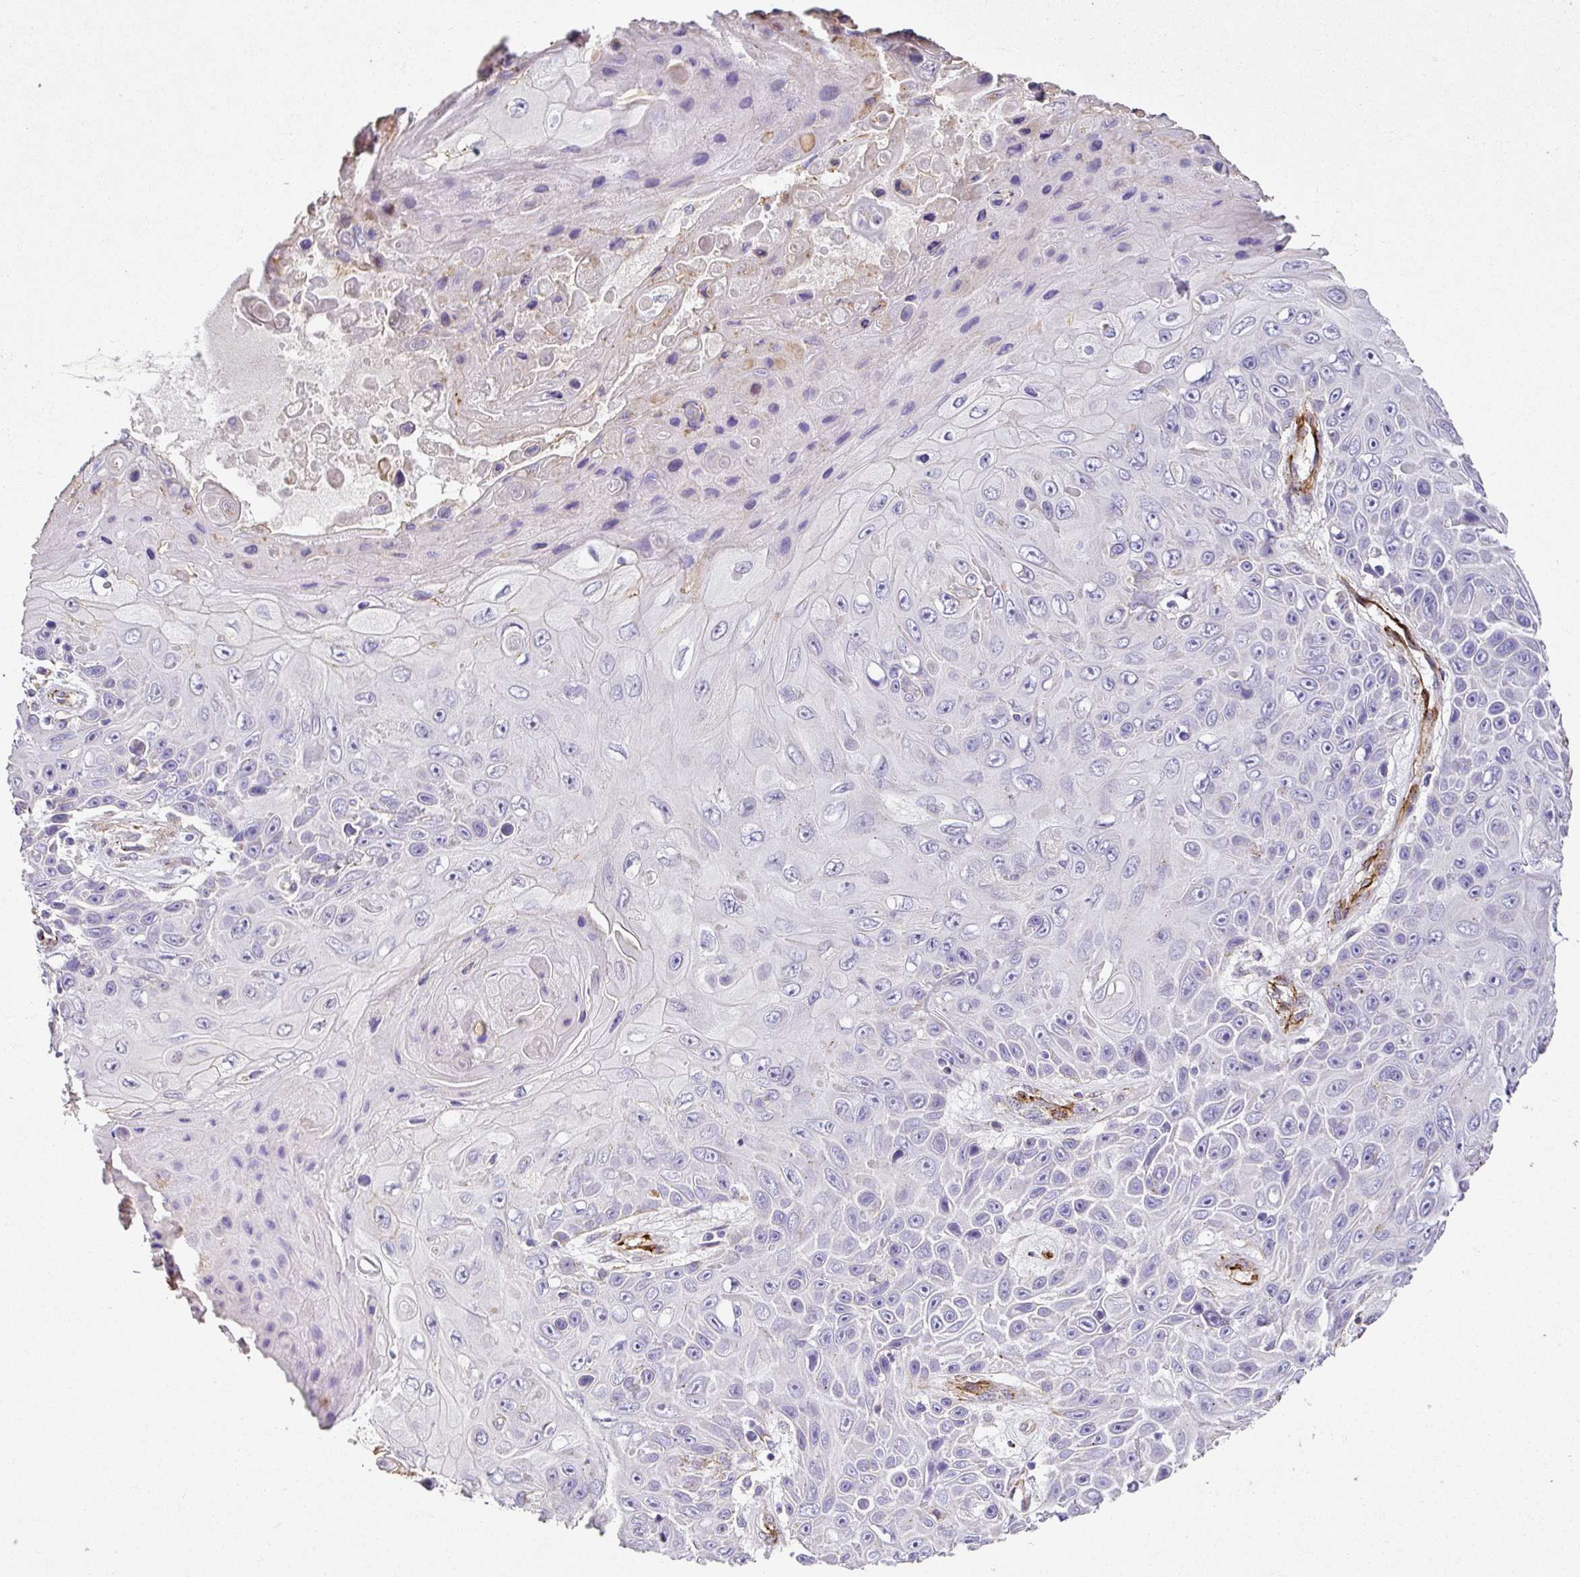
{"staining": {"intensity": "weak", "quantity": "<25%", "location": "cytoplasmic/membranous"}, "tissue": "skin cancer", "cell_type": "Tumor cells", "image_type": "cancer", "snomed": [{"axis": "morphology", "description": "Squamous cell carcinoma, NOS"}, {"axis": "topography", "description": "Skin"}], "caption": "The micrograph demonstrates no staining of tumor cells in skin cancer. (DAB (3,3'-diaminobenzidine) immunohistochemistry (IHC) visualized using brightfield microscopy, high magnification).", "gene": "SLC25A17", "patient": {"sex": "male", "age": 82}}